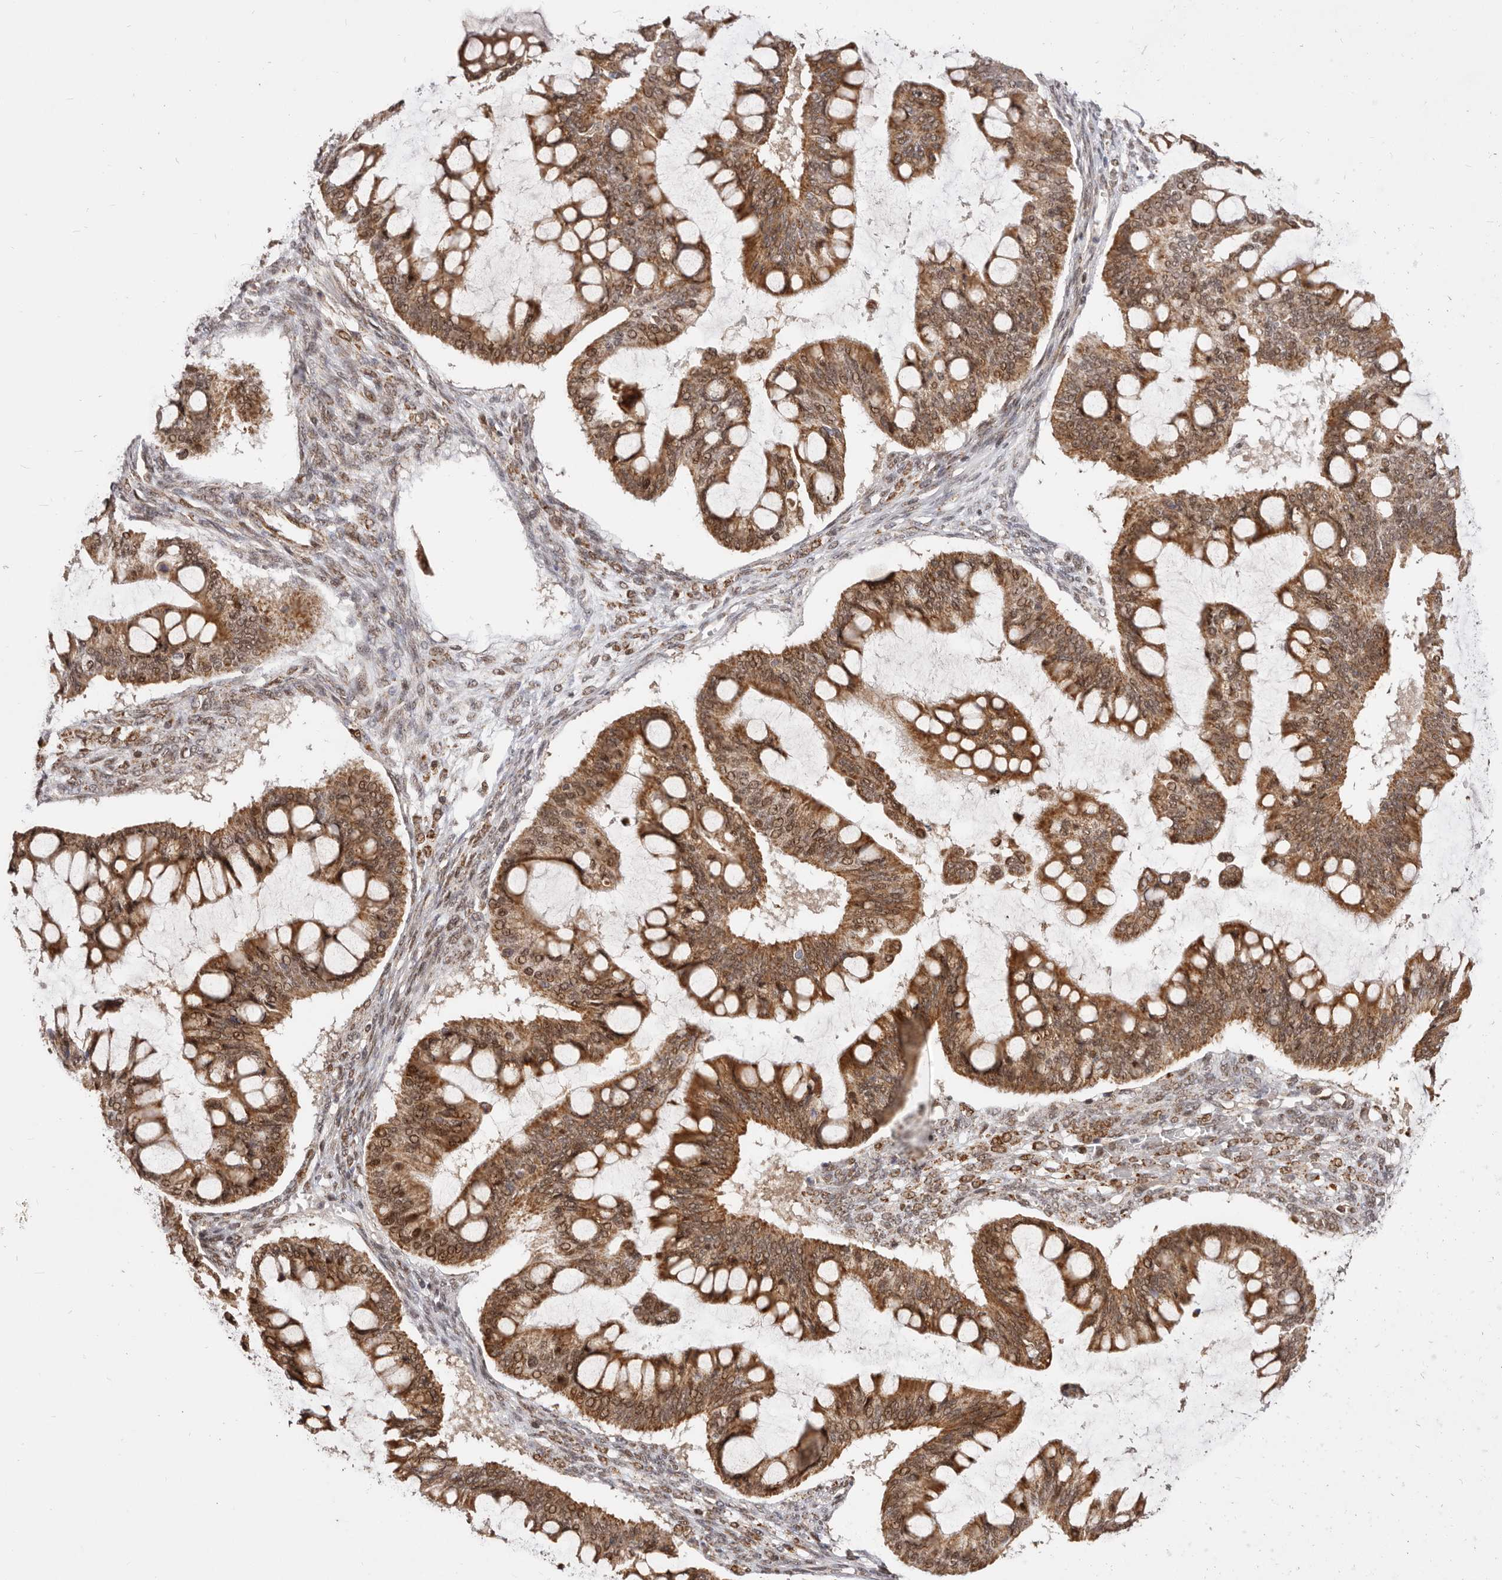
{"staining": {"intensity": "strong", "quantity": ">75%", "location": "cytoplasmic/membranous,nuclear"}, "tissue": "ovarian cancer", "cell_type": "Tumor cells", "image_type": "cancer", "snomed": [{"axis": "morphology", "description": "Cystadenocarcinoma, mucinous, NOS"}, {"axis": "topography", "description": "Ovary"}], "caption": "Ovarian cancer stained with immunohistochemistry (IHC) demonstrates strong cytoplasmic/membranous and nuclear staining in about >75% of tumor cells.", "gene": "SEC14L1", "patient": {"sex": "female", "age": 73}}